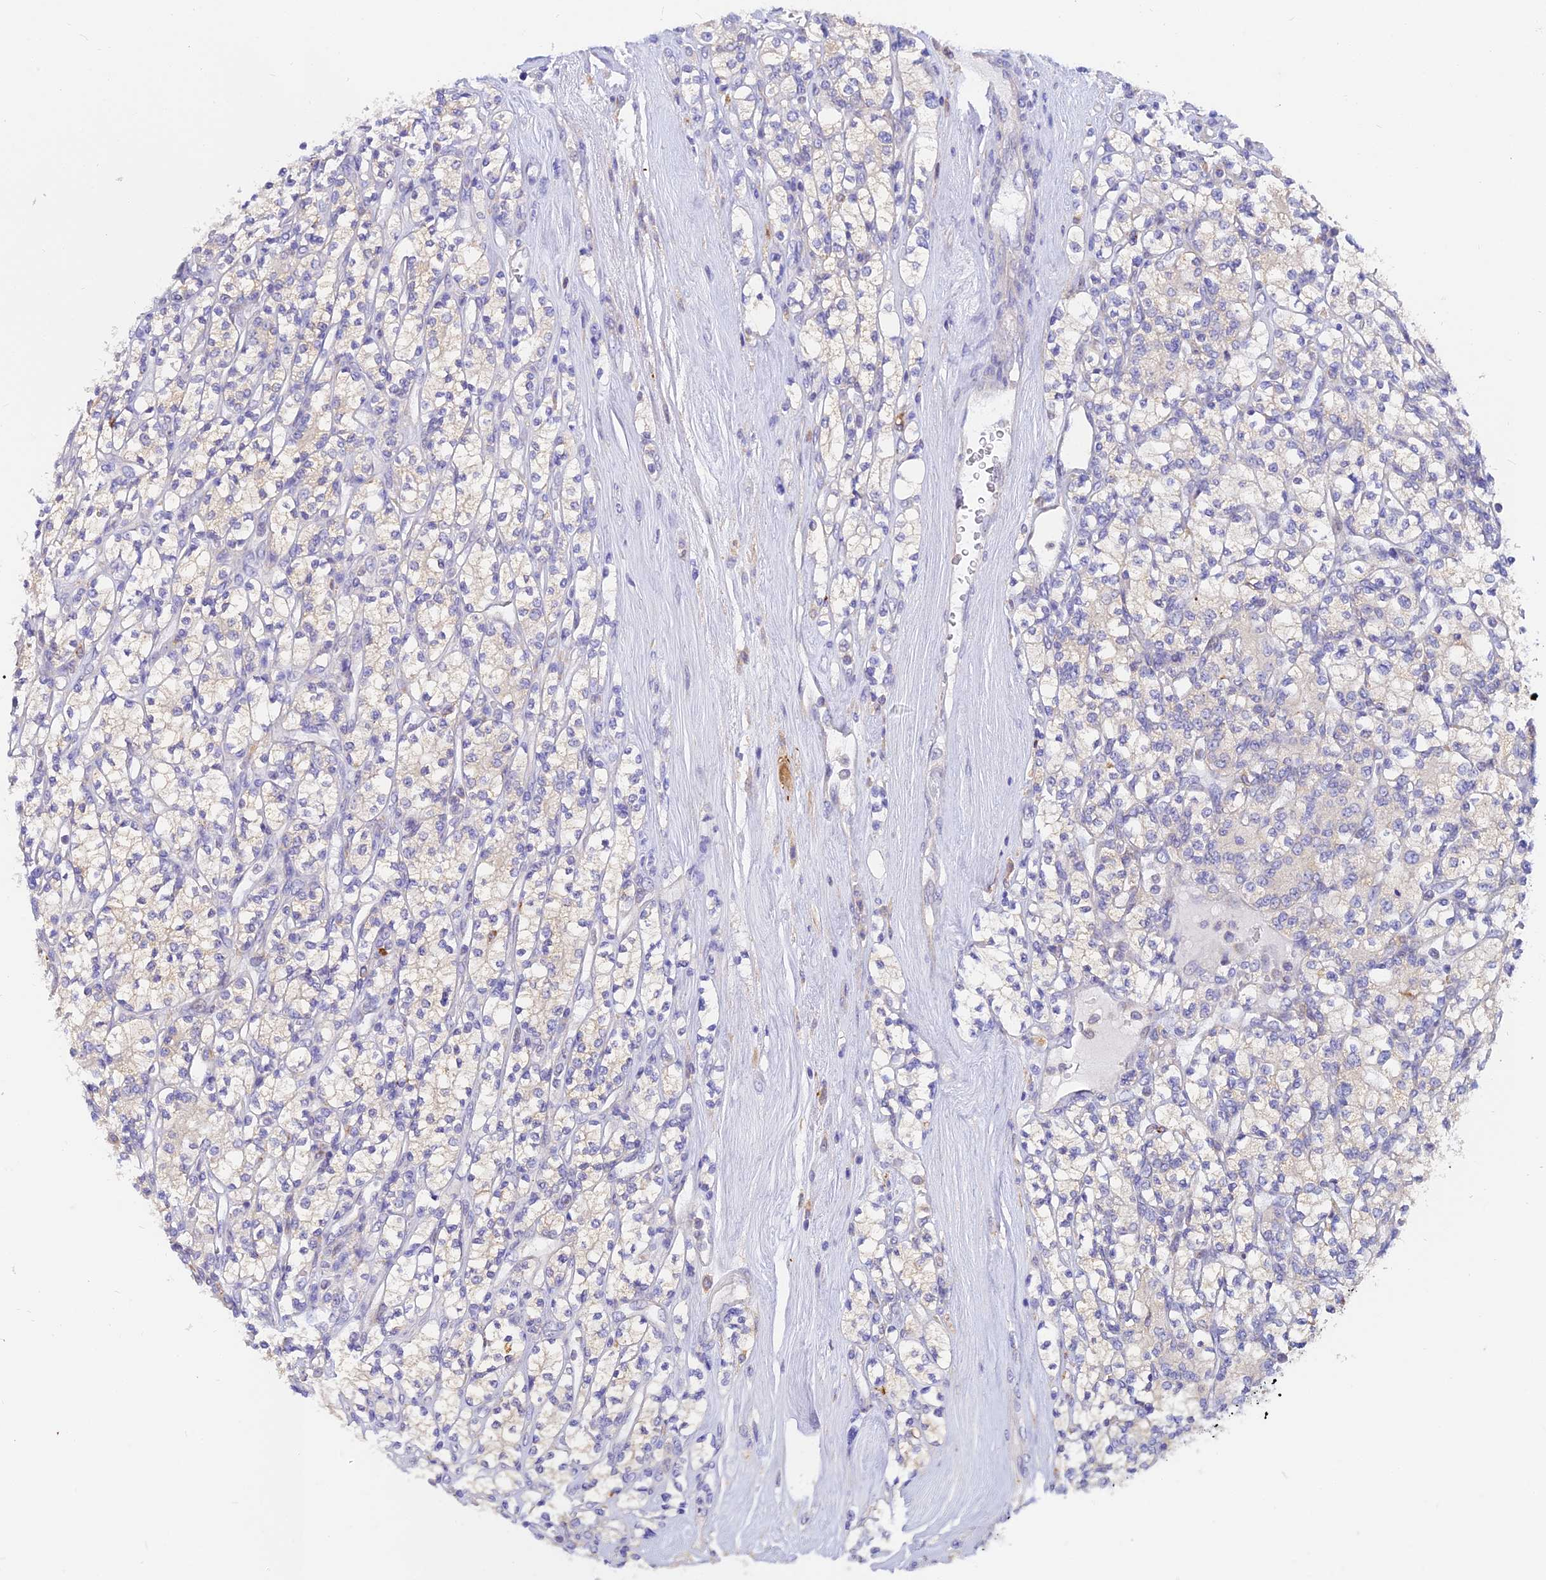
{"staining": {"intensity": "negative", "quantity": "none", "location": "none"}, "tissue": "renal cancer", "cell_type": "Tumor cells", "image_type": "cancer", "snomed": [{"axis": "morphology", "description": "Adenocarcinoma, NOS"}, {"axis": "topography", "description": "Kidney"}], "caption": "Immunohistochemistry (IHC) photomicrograph of renal cancer (adenocarcinoma) stained for a protein (brown), which exhibits no staining in tumor cells. Nuclei are stained in blue.", "gene": "ARL8B", "patient": {"sex": "male", "age": 77}}